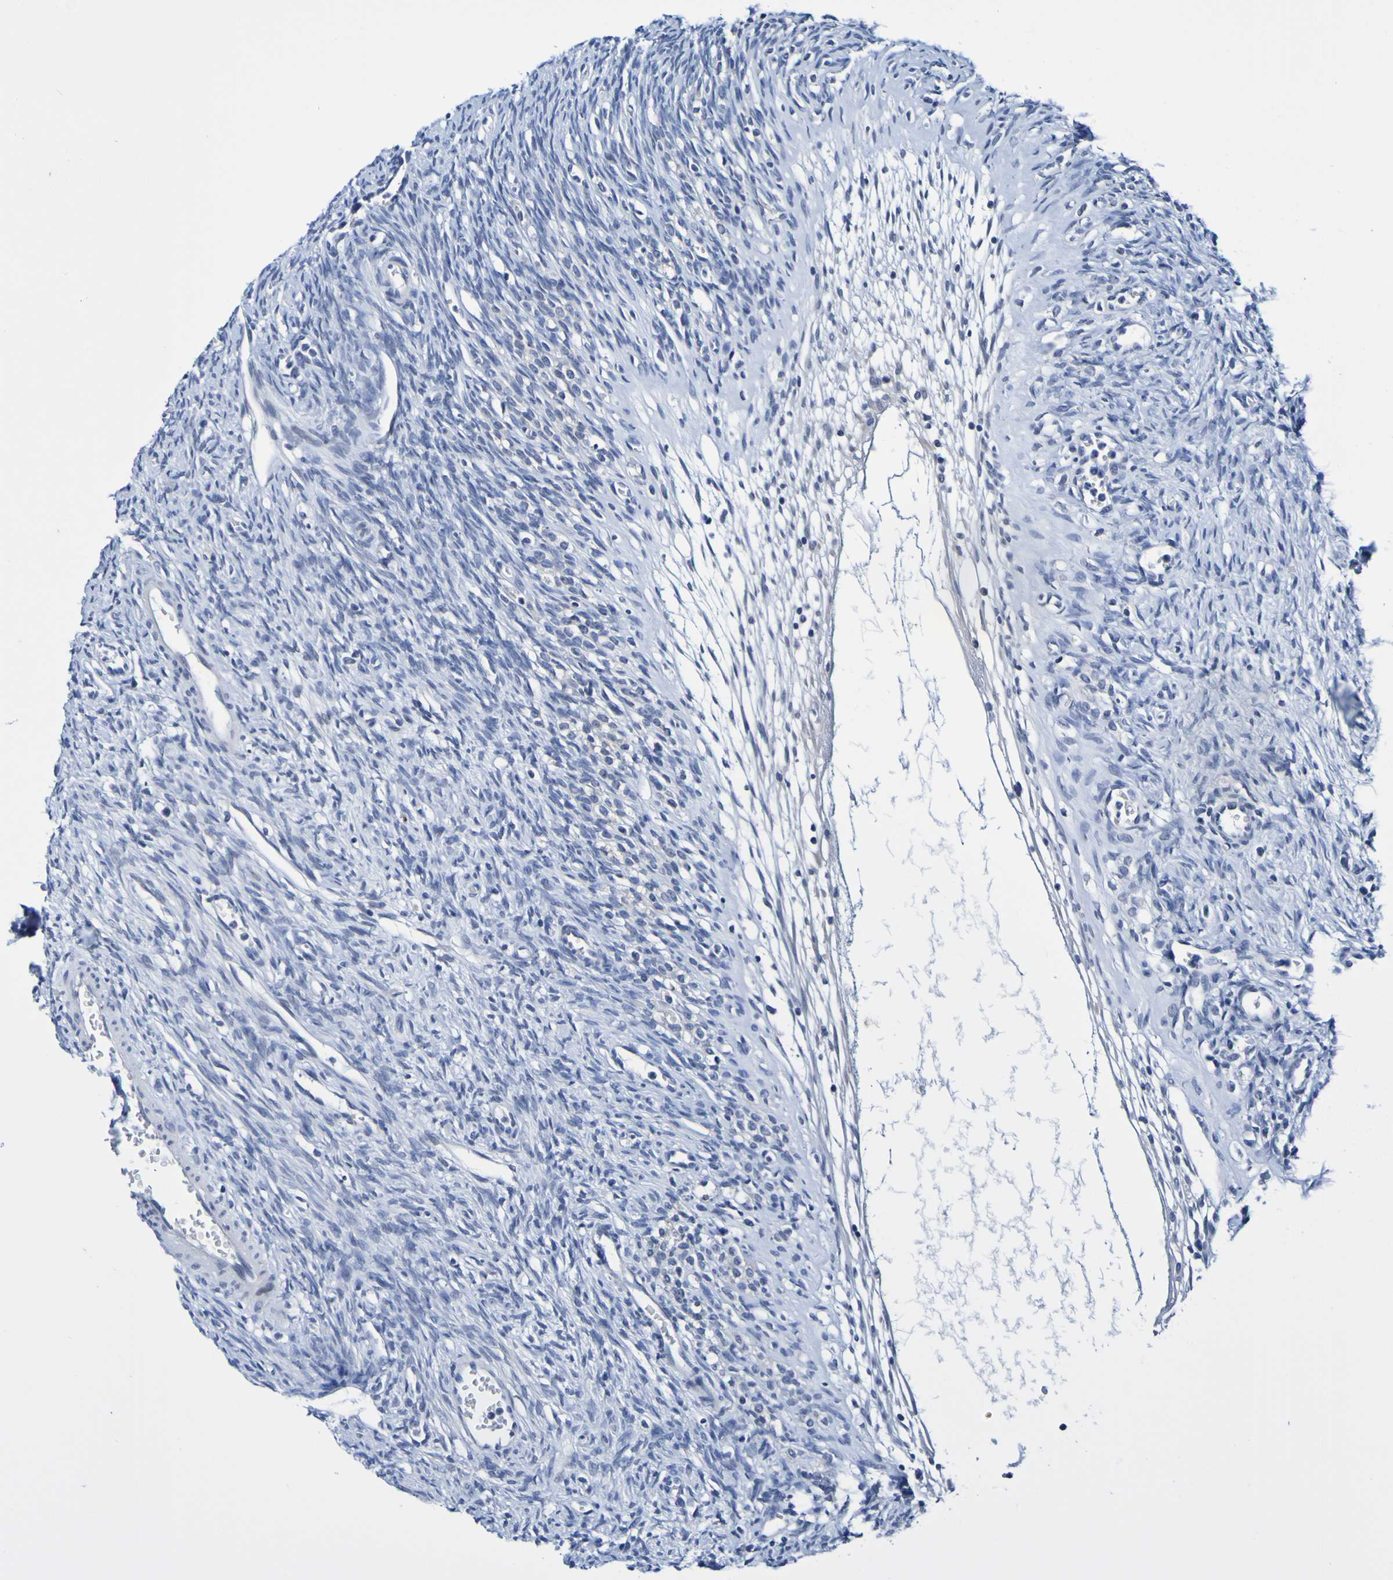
{"staining": {"intensity": "negative", "quantity": "none", "location": "none"}, "tissue": "ovary", "cell_type": "Follicle cells", "image_type": "normal", "snomed": [{"axis": "morphology", "description": "Normal tissue, NOS"}, {"axis": "topography", "description": "Ovary"}], "caption": "Immunohistochemical staining of normal human ovary displays no significant expression in follicle cells. The staining was performed using DAB (3,3'-diaminobenzidine) to visualize the protein expression in brown, while the nuclei were stained in blue with hematoxylin (Magnification: 20x).", "gene": "VMA21", "patient": {"sex": "female", "age": 33}}